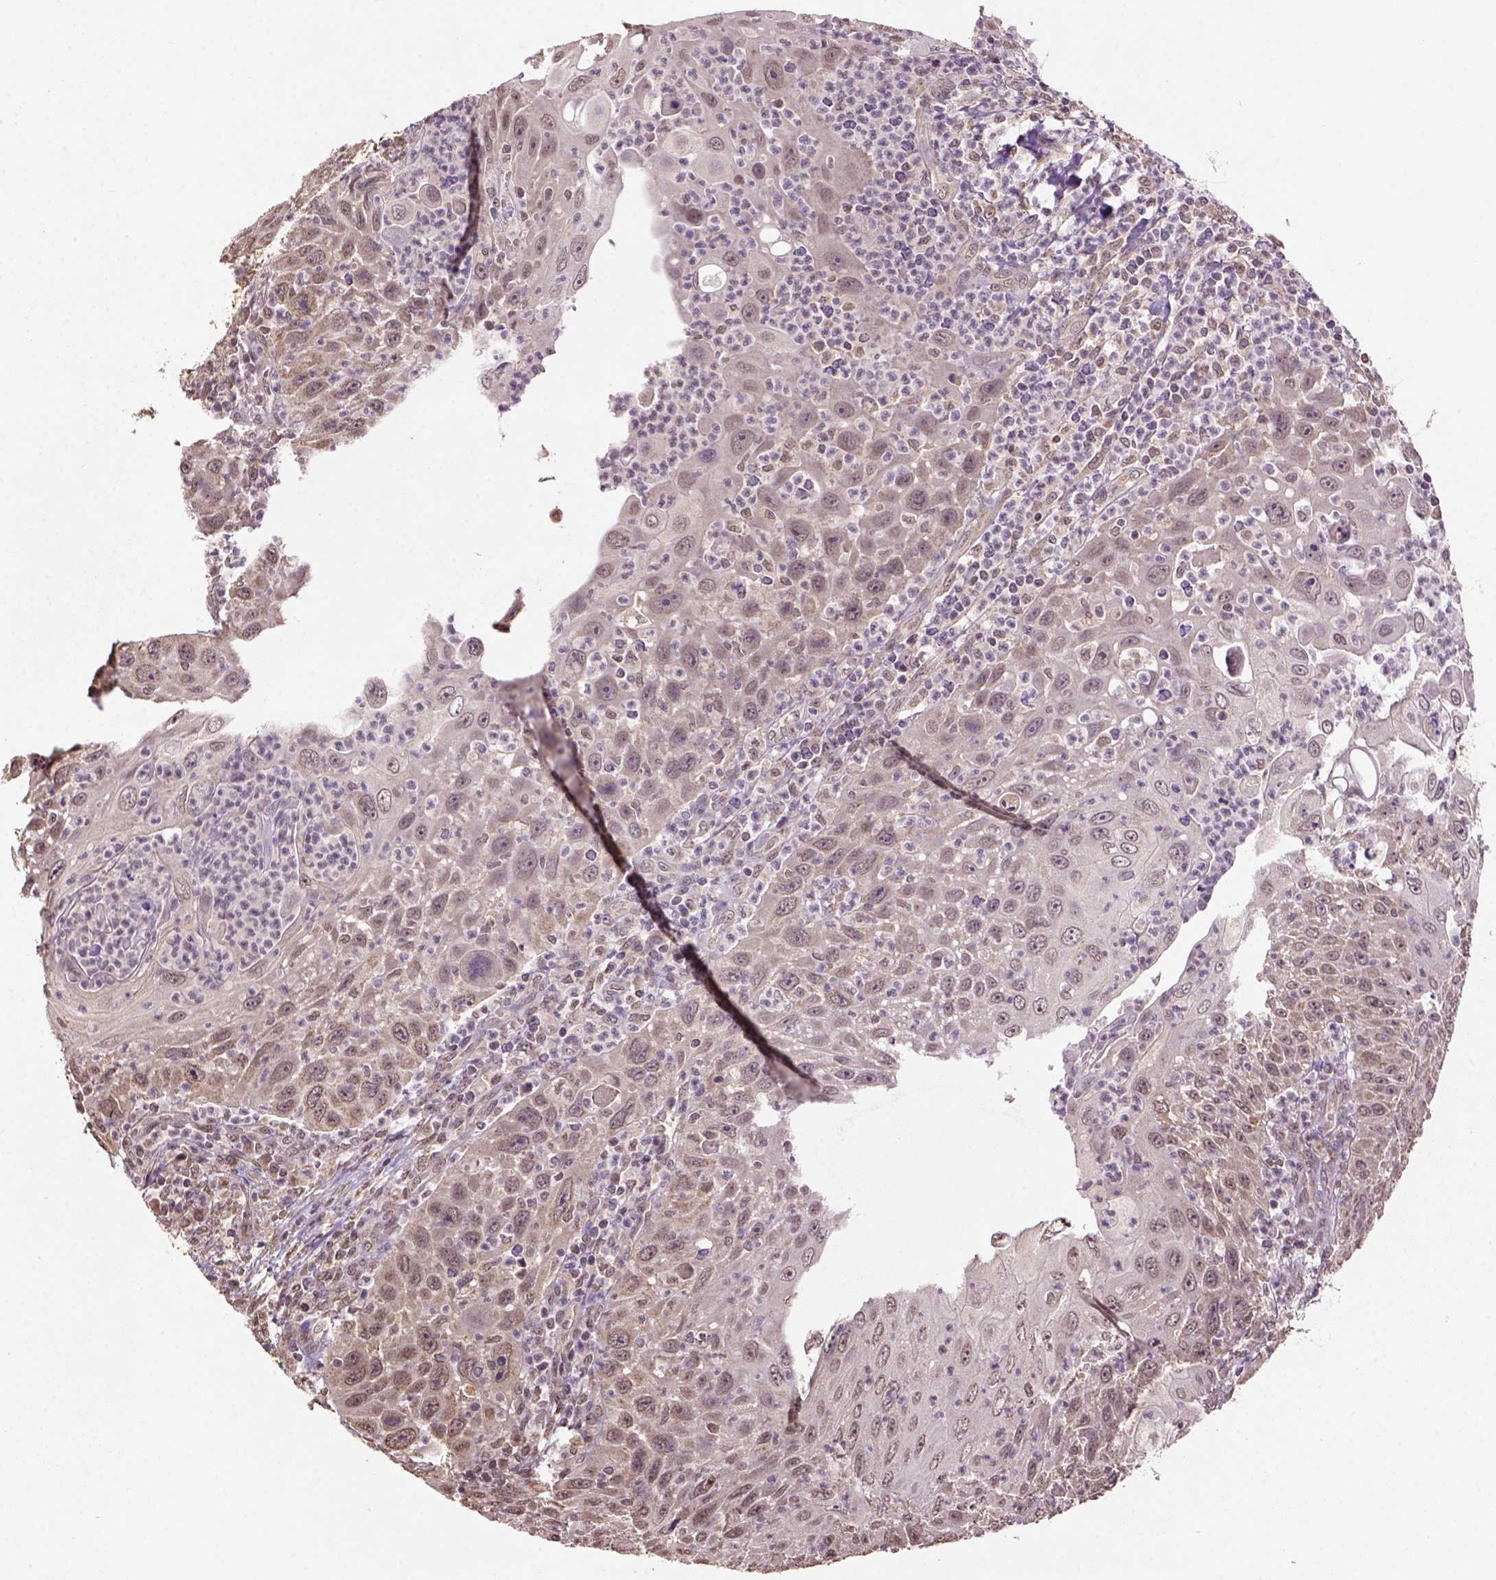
{"staining": {"intensity": "weak", "quantity": "25%-75%", "location": "cytoplasmic/membranous"}, "tissue": "head and neck cancer", "cell_type": "Tumor cells", "image_type": "cancer", "snomed": [{"axis": "morphology", "description": "Squamous cell carcinoma, NOS"}, {"axis": "topography", "description": "Head-Neck"}], "caption": "This is an image of IHC staining of head and neck cancer, which shows weak expression in the cytoplasmic/membranous of tumor cells.", "gene": "WDR17", "patient": {"sex": "male", "age": 69}}